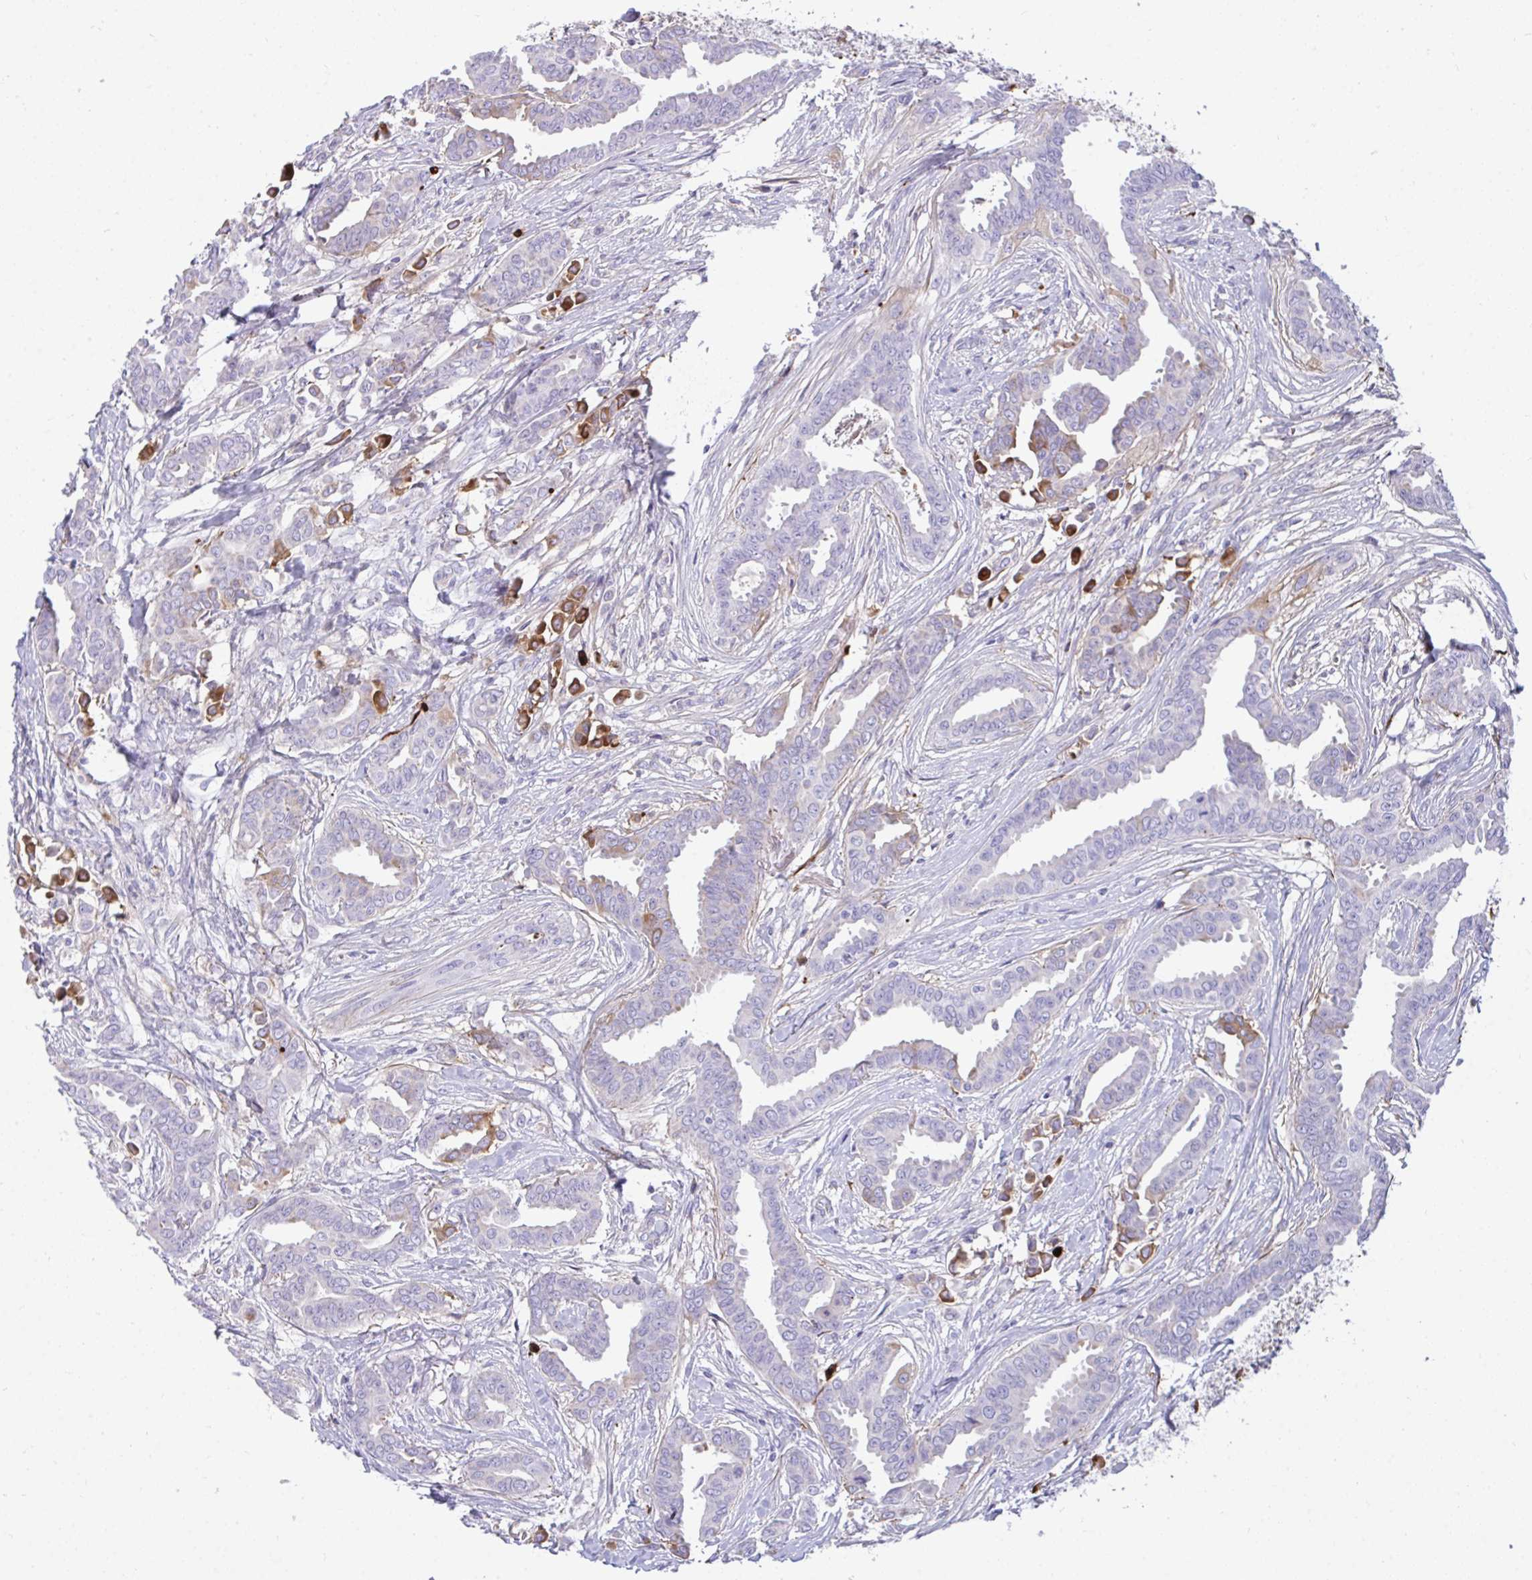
{"staining": {"intensity": "moderate", "quantity": "<25%", "location": "cytoplasmic/membranous"}, "tissue": "breast cancer", "cell_type": "Tumor cells", "image_type": "cancer", "snomed": [{"axis": "morphology", "description": "Duct carcinoma"}, {"axis": "topography", "description": "Breast"}], "caption": "This is an image of immunohistochemistry (IHC) staining of breast cancer, which shows moderate staining in the cytoplasmic/membranous of tumor cells.", "gene": "F2", "patient": {"sex": "female", "age": 45}}